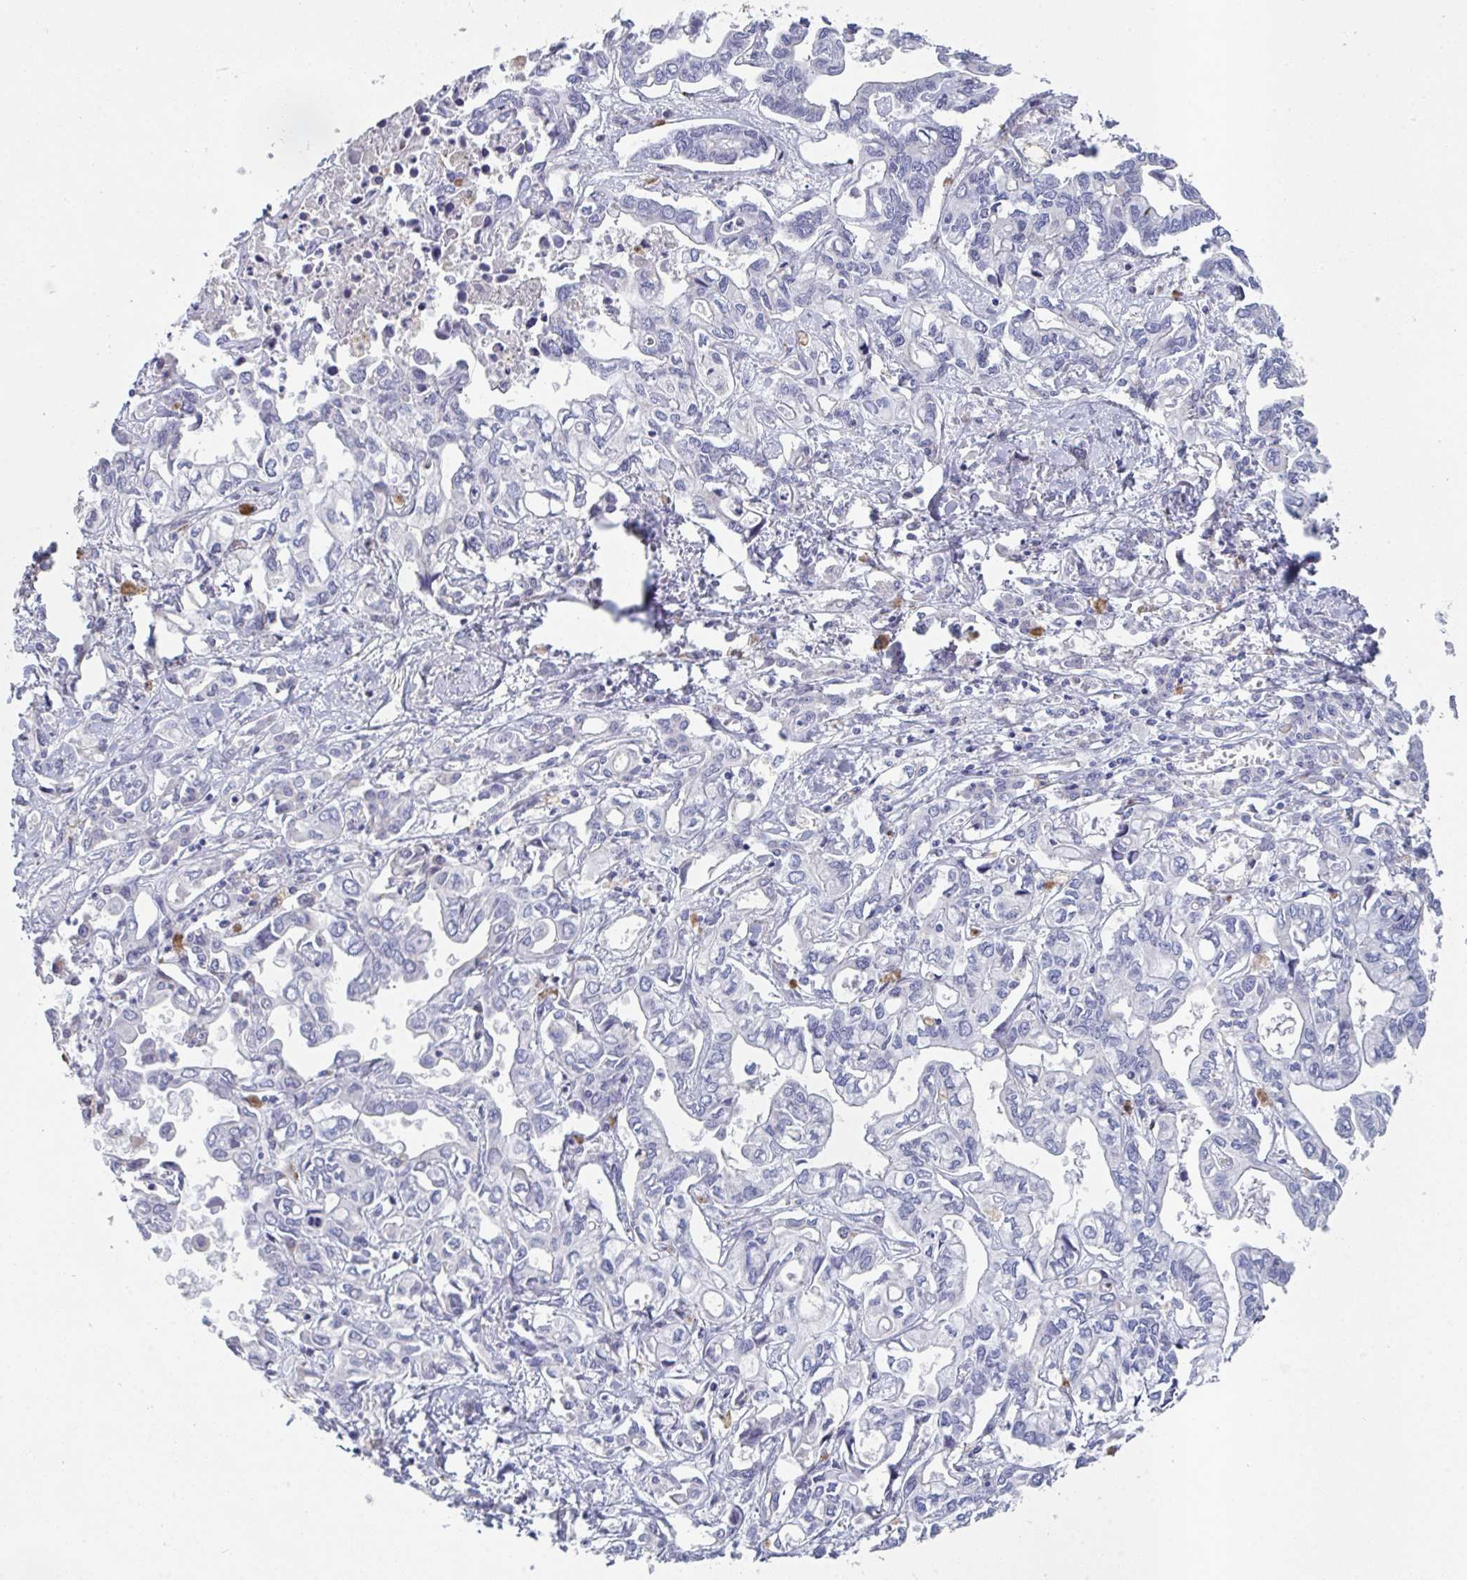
{"staining": {"intensity": "negative", "quantity": "none", "location": "none"}, "tissue": "liver cancer", "cell_type": "Tumor cells", "image_type": "cancer", "snomed": [{"axis": "morphology", "description": "Cholangiocarcinoma"}, {"axis": "topography", "description": "Liver"}], "caption": "Immunohistochemical staining of liver cholangiocarcinoma reveals no significant expression in tumor cells. The staining is performed using DAB (3,3'-diaminobenzidine) brown chromogen with nuclei counter-stained in using hematoxylin.", "gene": "HGFAC", "patient": {"sex": "female", "age": 64}}